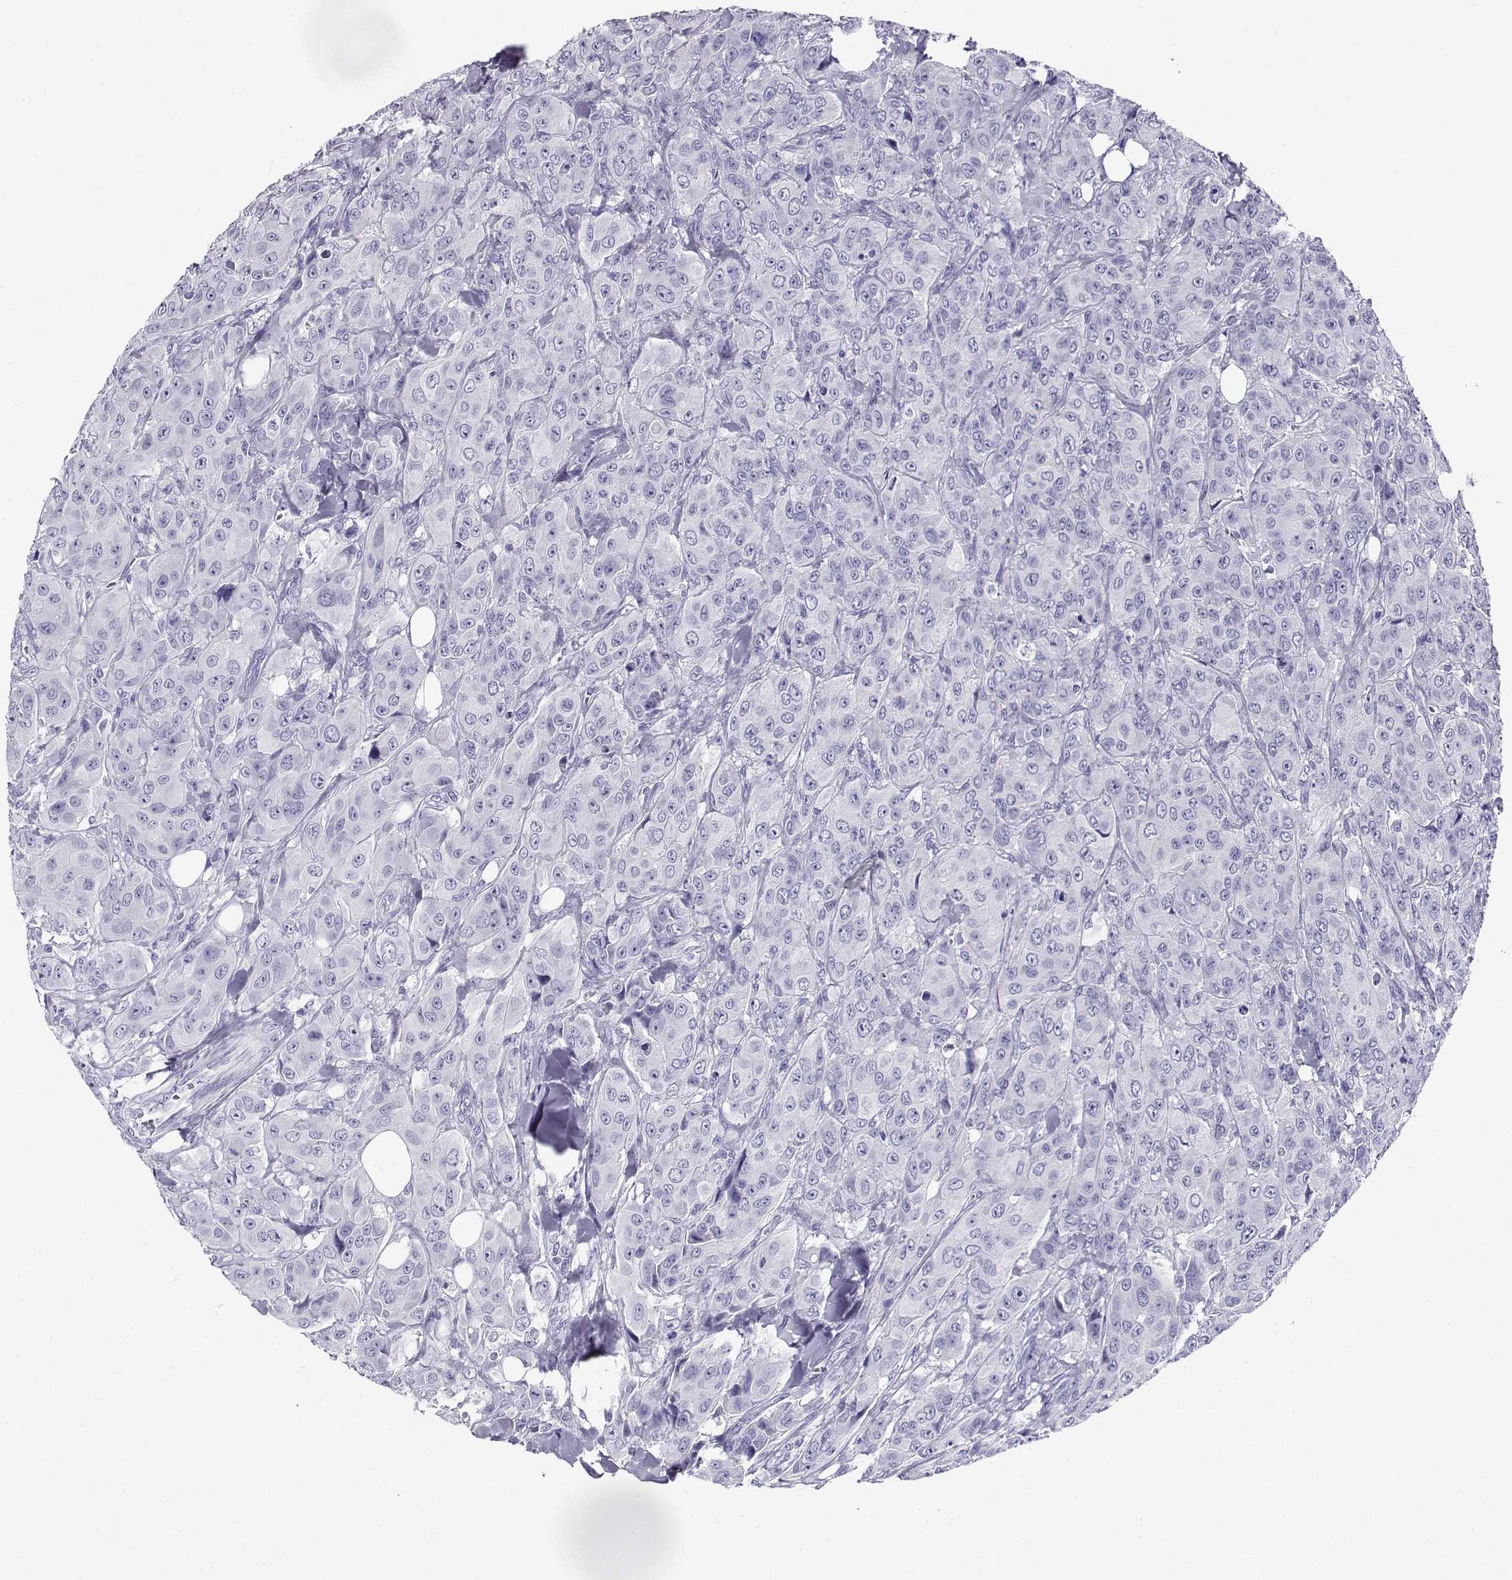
{"staining": {"intensity": "negative", "quantity": "none", "location": "none"}, "tissue": "breast cancer", "cell_type": "Tumor cells", "image_type": "cancer", "snomed": [{"axis": "morphology", "description": "Duct carcinoma"}, {"axis": "topography", "description": "Breast"}], "caption": "There is no significant expression in tumor cells of breast cancer.", "gene": "RHOXF2", "patient": {"sex": "female", "age": 43}}